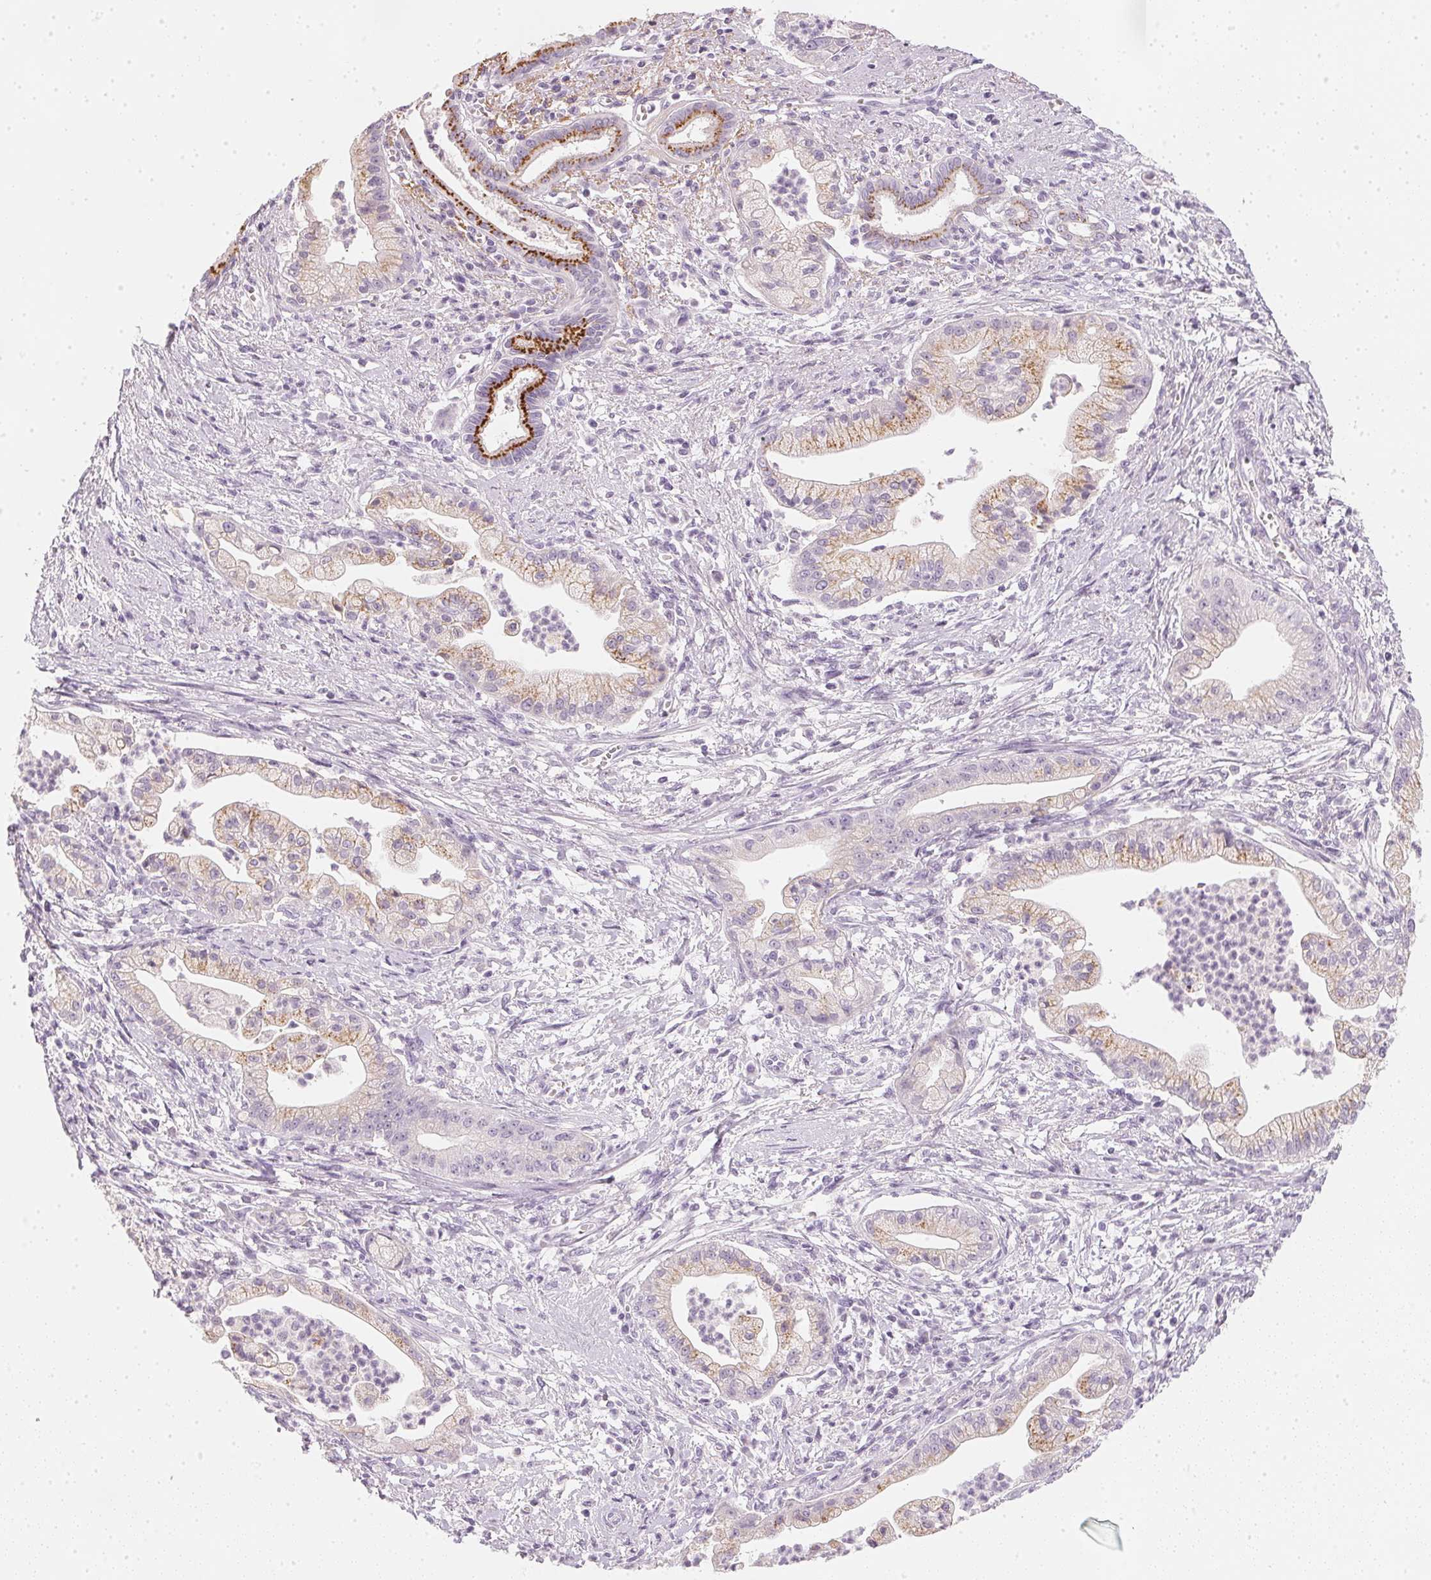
{"staining": {"intensity": "moderate", "quantity": "25%-75%", "location": "cytoplasmic/membranous"}, "tissue": "pancreatic cancer", "cell_type": "Tumor cells", "image_type": "cancer", "snomed": [{"axis": "morphology", "description": "Normal tissue, NOS"}, {"axis": "morphology", "description": "Adenocarcinoma, NOS"}, {"axis": "topography", "description": "Lymph node"}, {"axis": "topography", "description": "Pancreas"}], "caption": "A brown stain shows moderate cytoplasmic/membranous expression of a protein in adenocarcinoma (pancreatic) tumor cells. (DAB (3,3'-diaminobenzidine) = brown stain, brightfield microscopy at high magnification).", "gene": "CHST4", "patient": {"sex": "female", "age": 58}}